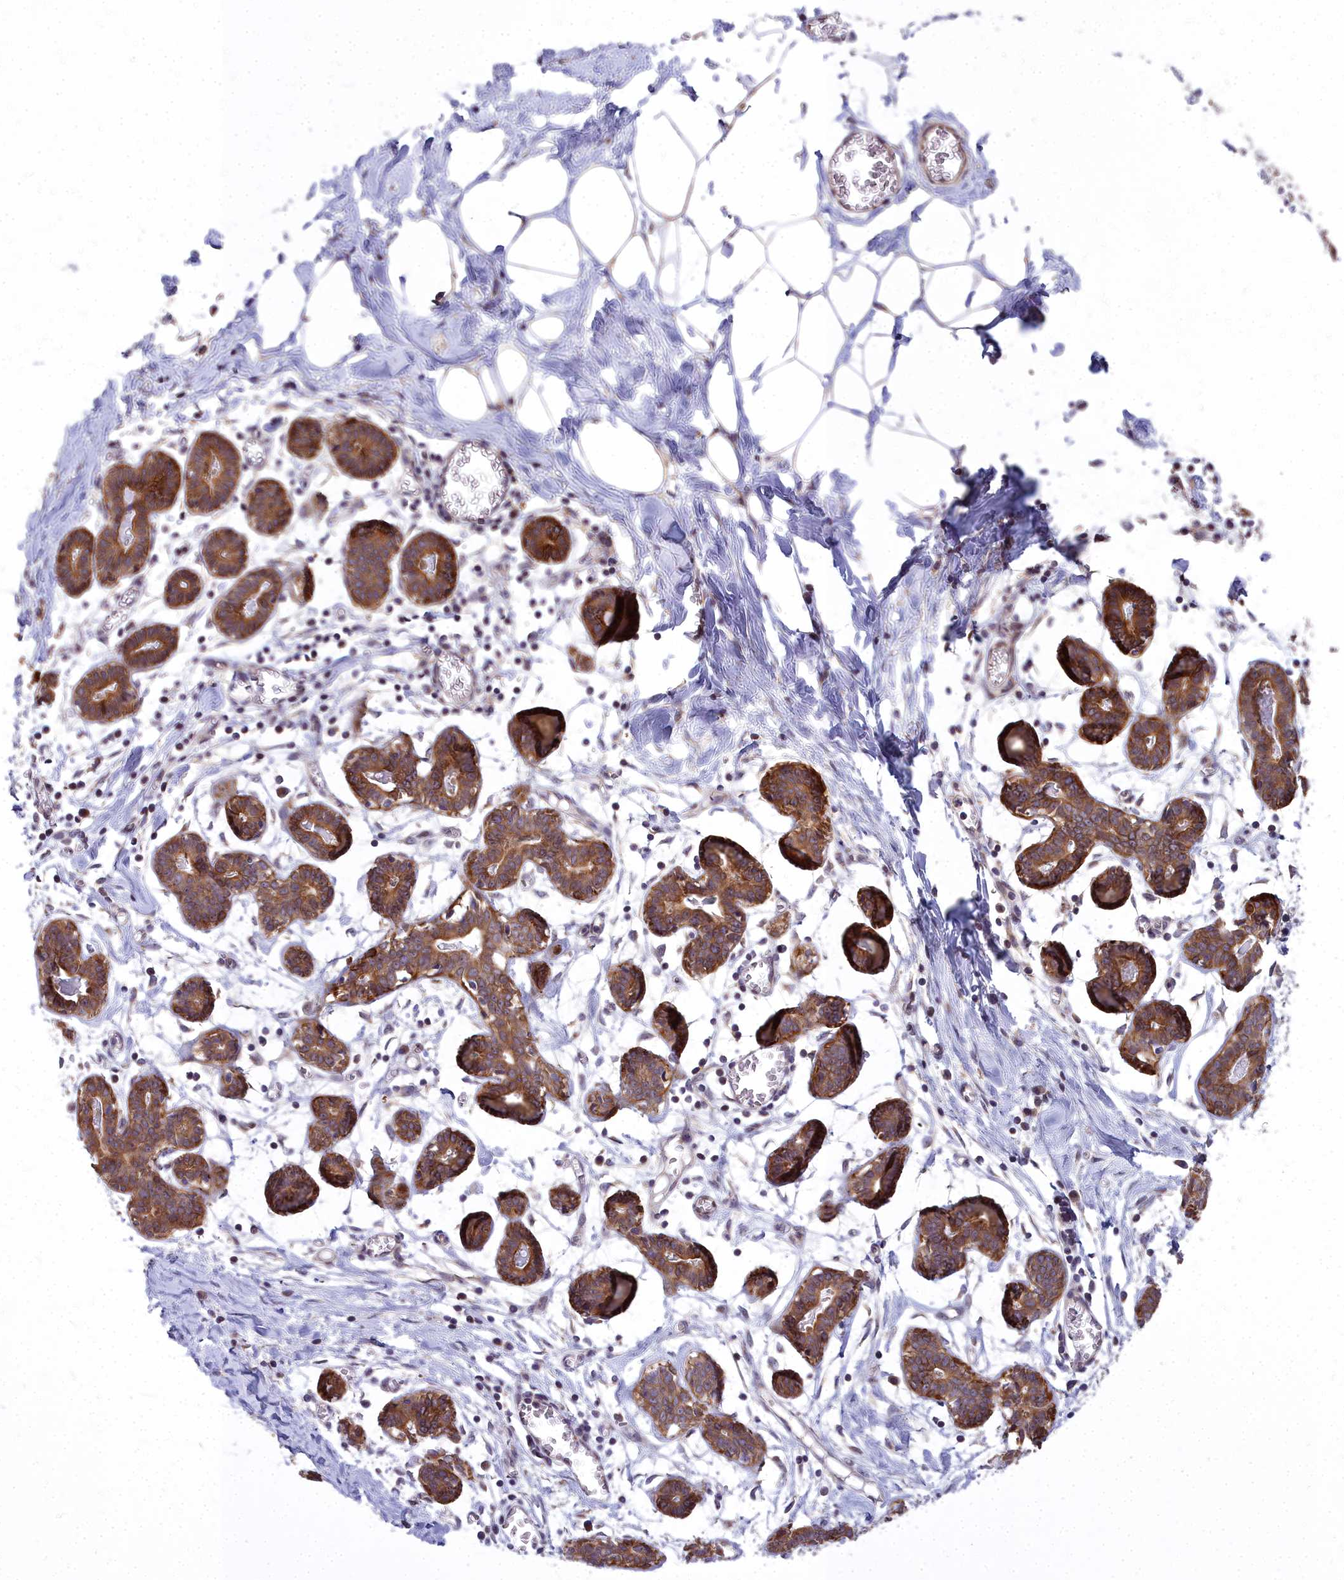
{"staining": {"intensity": "negative", "quantity": "none", "location": "none"}, "tissue": "breast", "cell_type": "Adipocytes", "image_type": "normal", "snomed": [{"axis": "morphology", "description": "Normal tissue, NOS"}, {"axis": "topography", "description": "Breast"}], "caption": "Breast stained for a protein using IHC displays no positivity adipocytes.", "gene": "ABCB8", "patient": {"sex": "female", "age": 27}}